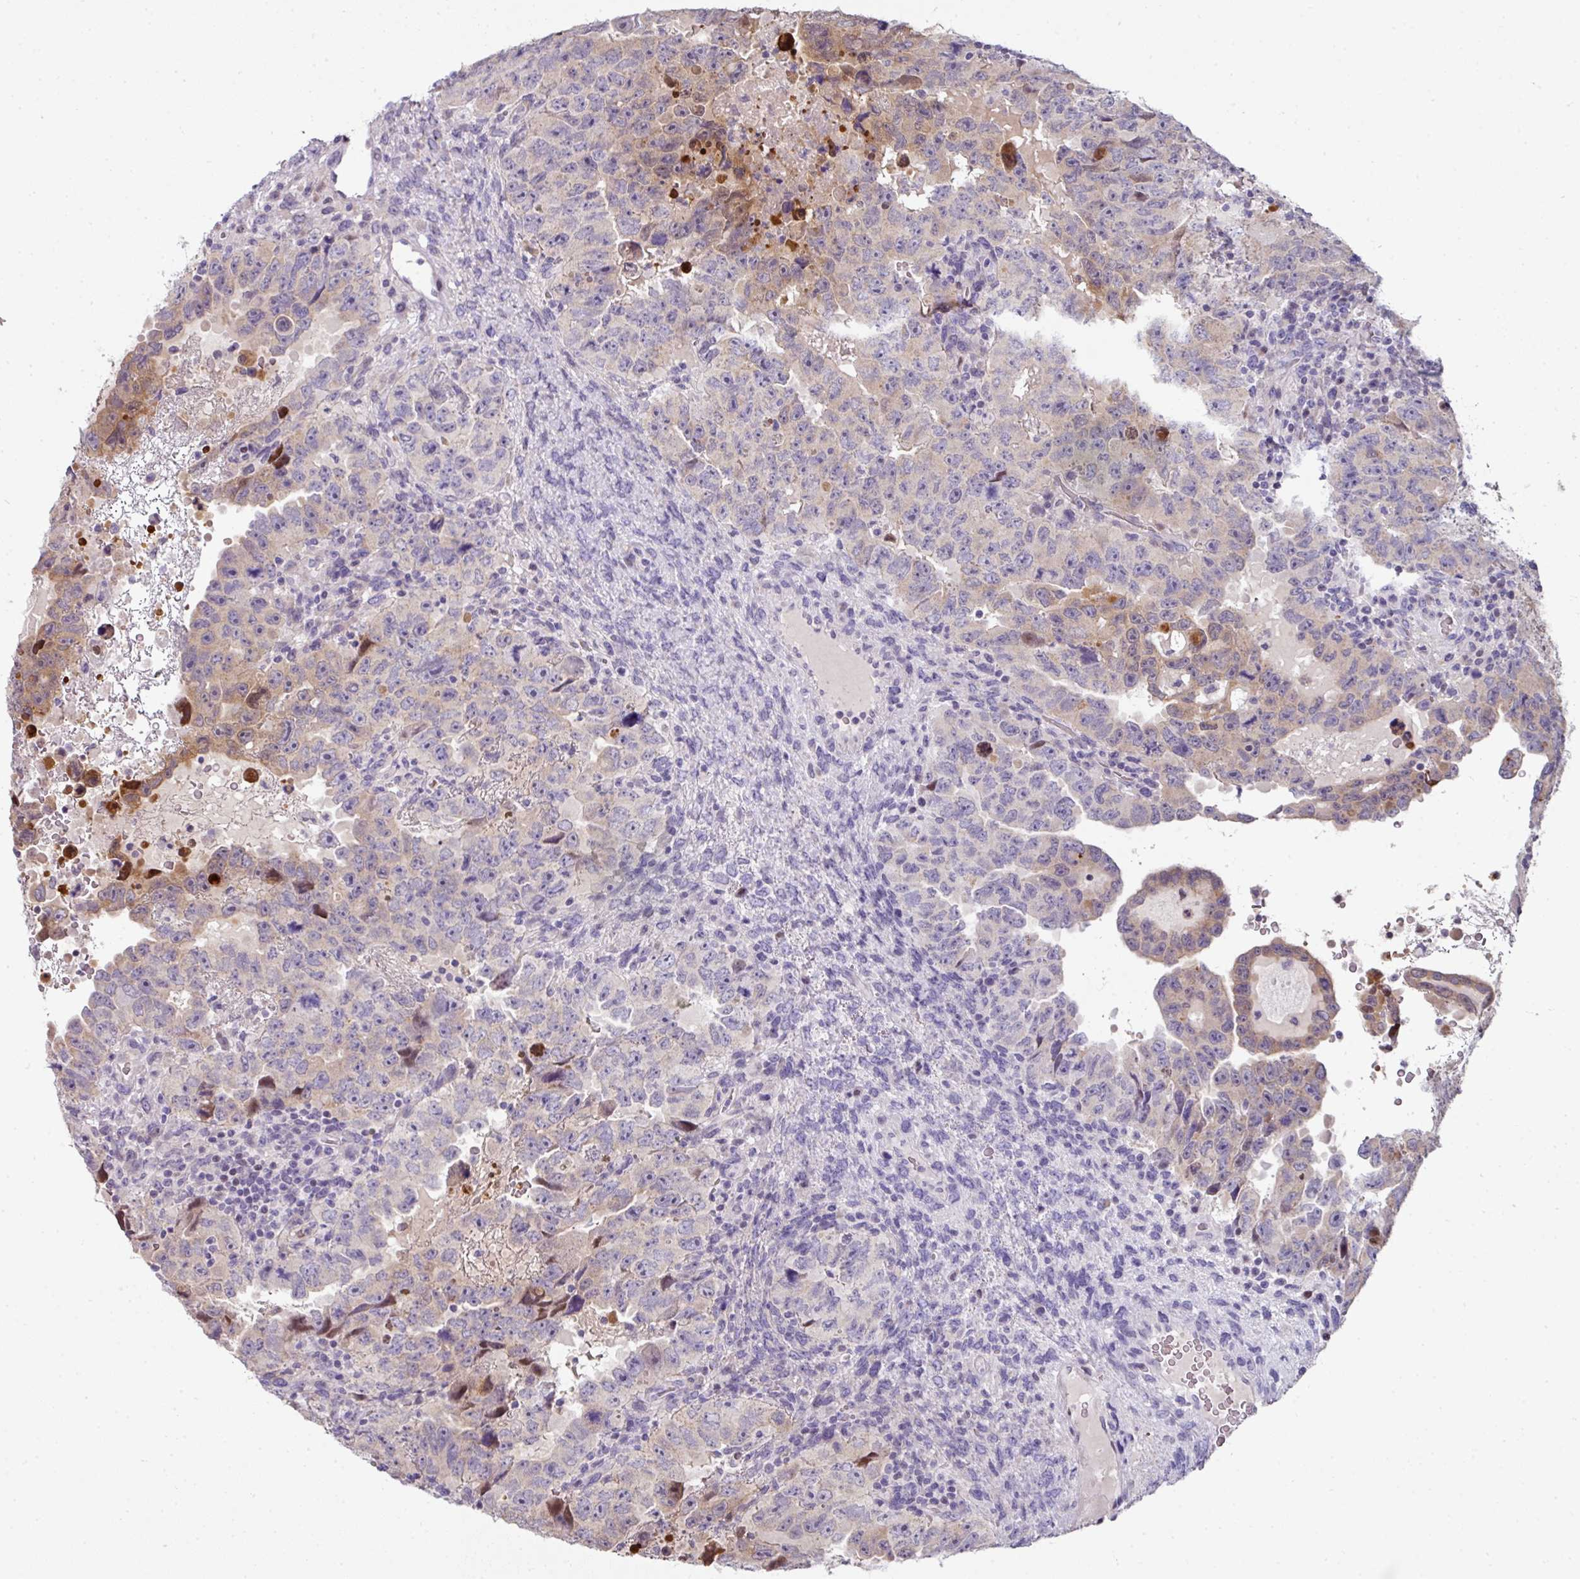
{"staining": {"intensity": "moderate", "quantity": "<25%", "location": "cytoplasmic/membranous,nuclear"}, "tissue": "testis cancer", "cell_type": "Tumor cells", "image_type": "cancer", "snomed": [{"axis": "morphology", "description": "Carcinoma, Embryonal, NOS"}, {"axis": "topography", "description": "Testis"}], "caption": "A low amount of moderate cytoplasmic/membranous and nuclear positivity is identified in approximately <25% of tumor cells in testis cancer (embryonal carcinoma) tissue.", "gene": "ANKRD18A", "patient": {"sex": "male", "age": 24}}